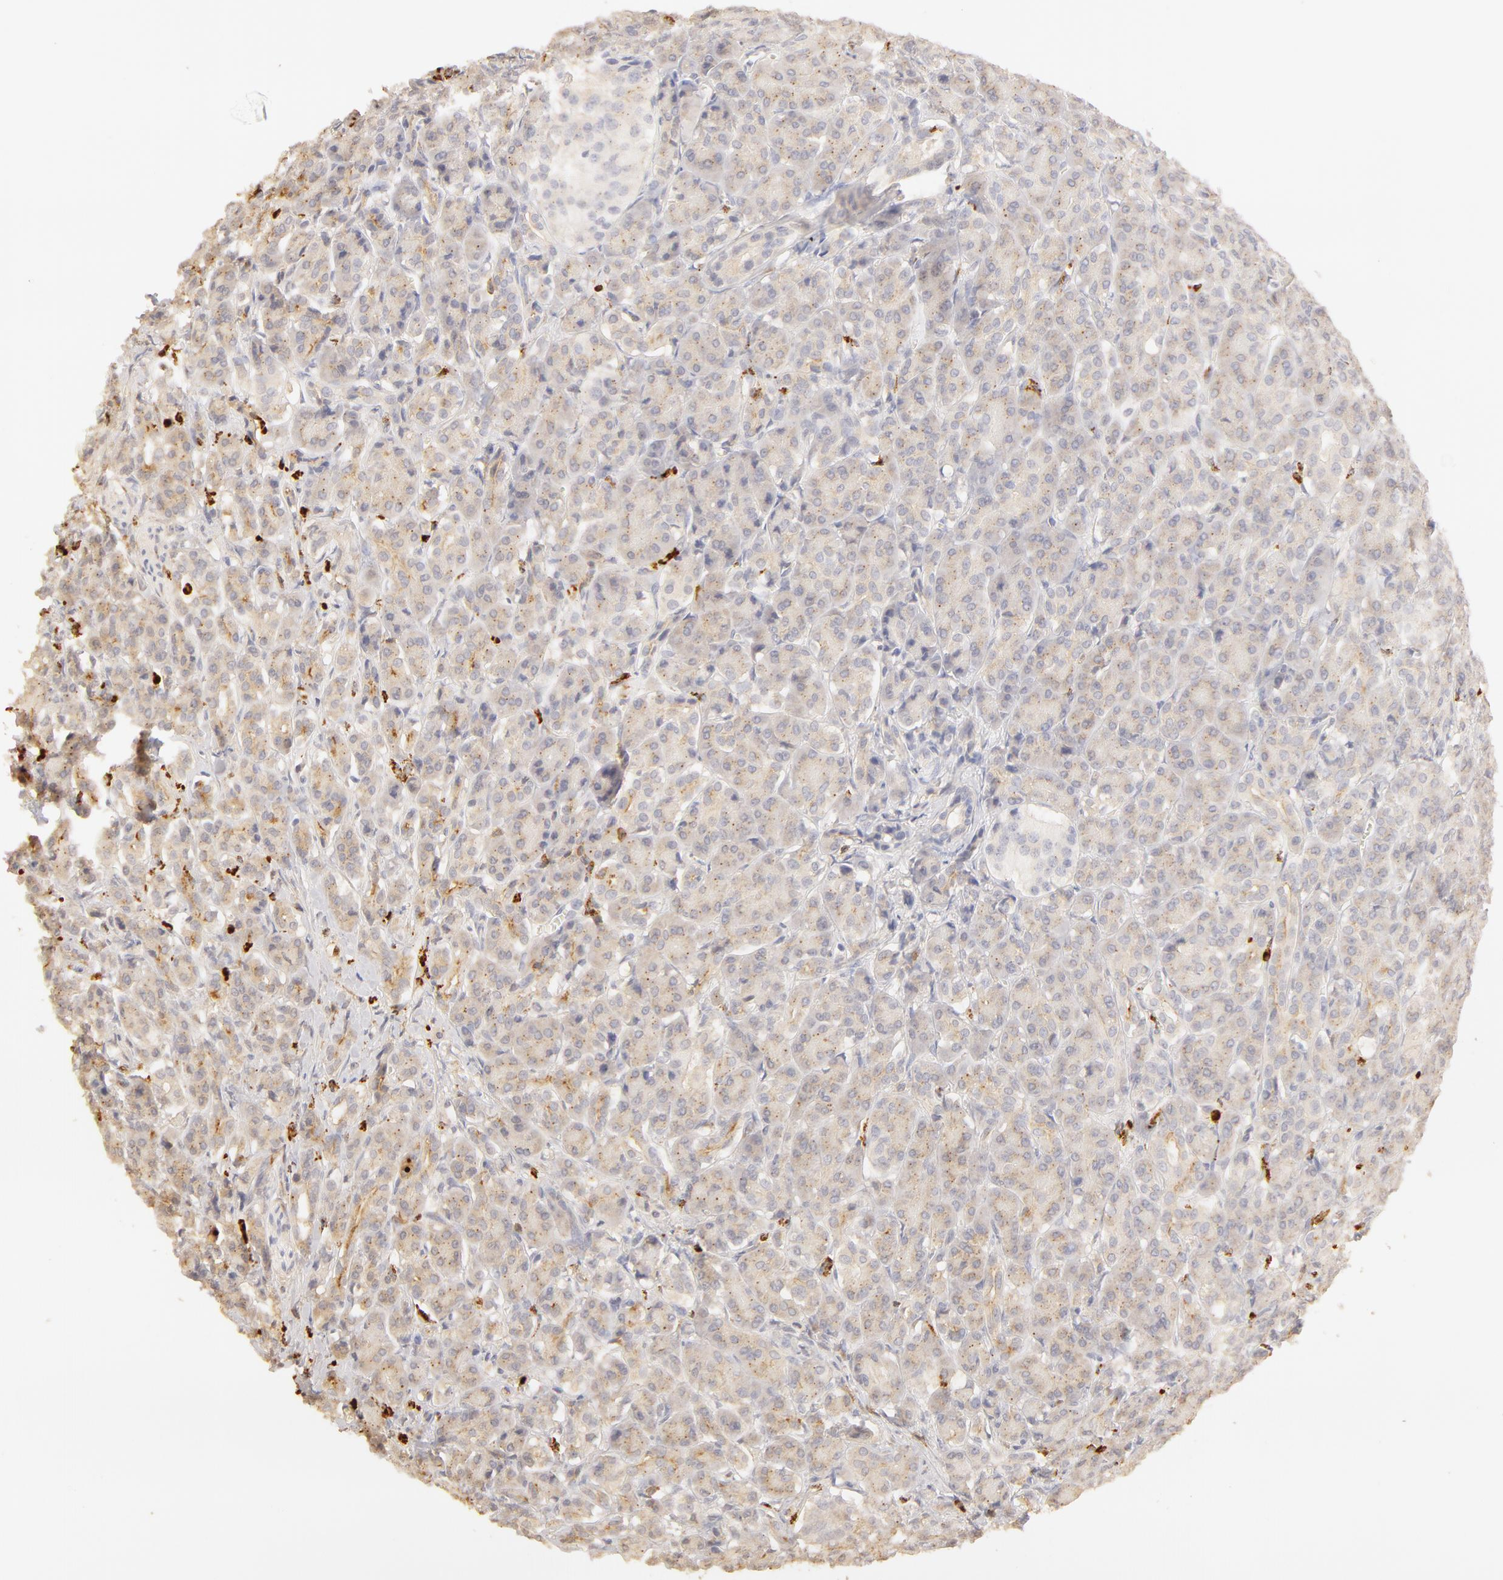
{"staining": {"intensity": "weak", "quantity": "25%-75%", "location": "cytoplasmic/membranous"}, "tissue": "pancreas", "cell_type": "Exocrine glandular cells", "image_type": "normal", "snomed": [{"axis": "morphology", "description": "Normal tissue, NOS"}, {"axis": "topography", "description": "Lymph node"}, {"axis": "topography", "description": "Pancreas"}], "caption": "DAB (3,3'-diaminobenzidine) immunohistochemical staining of unremarkable pancreas displays weak cytoplasmic/membranous protein expression in approximately 25%-75% of exocrine glandular cells. (brown staining indicates protein expression, while blue staining denotes nuclei).", "gene": "C1R", "patient": {"sex": "male", "age": 59}}